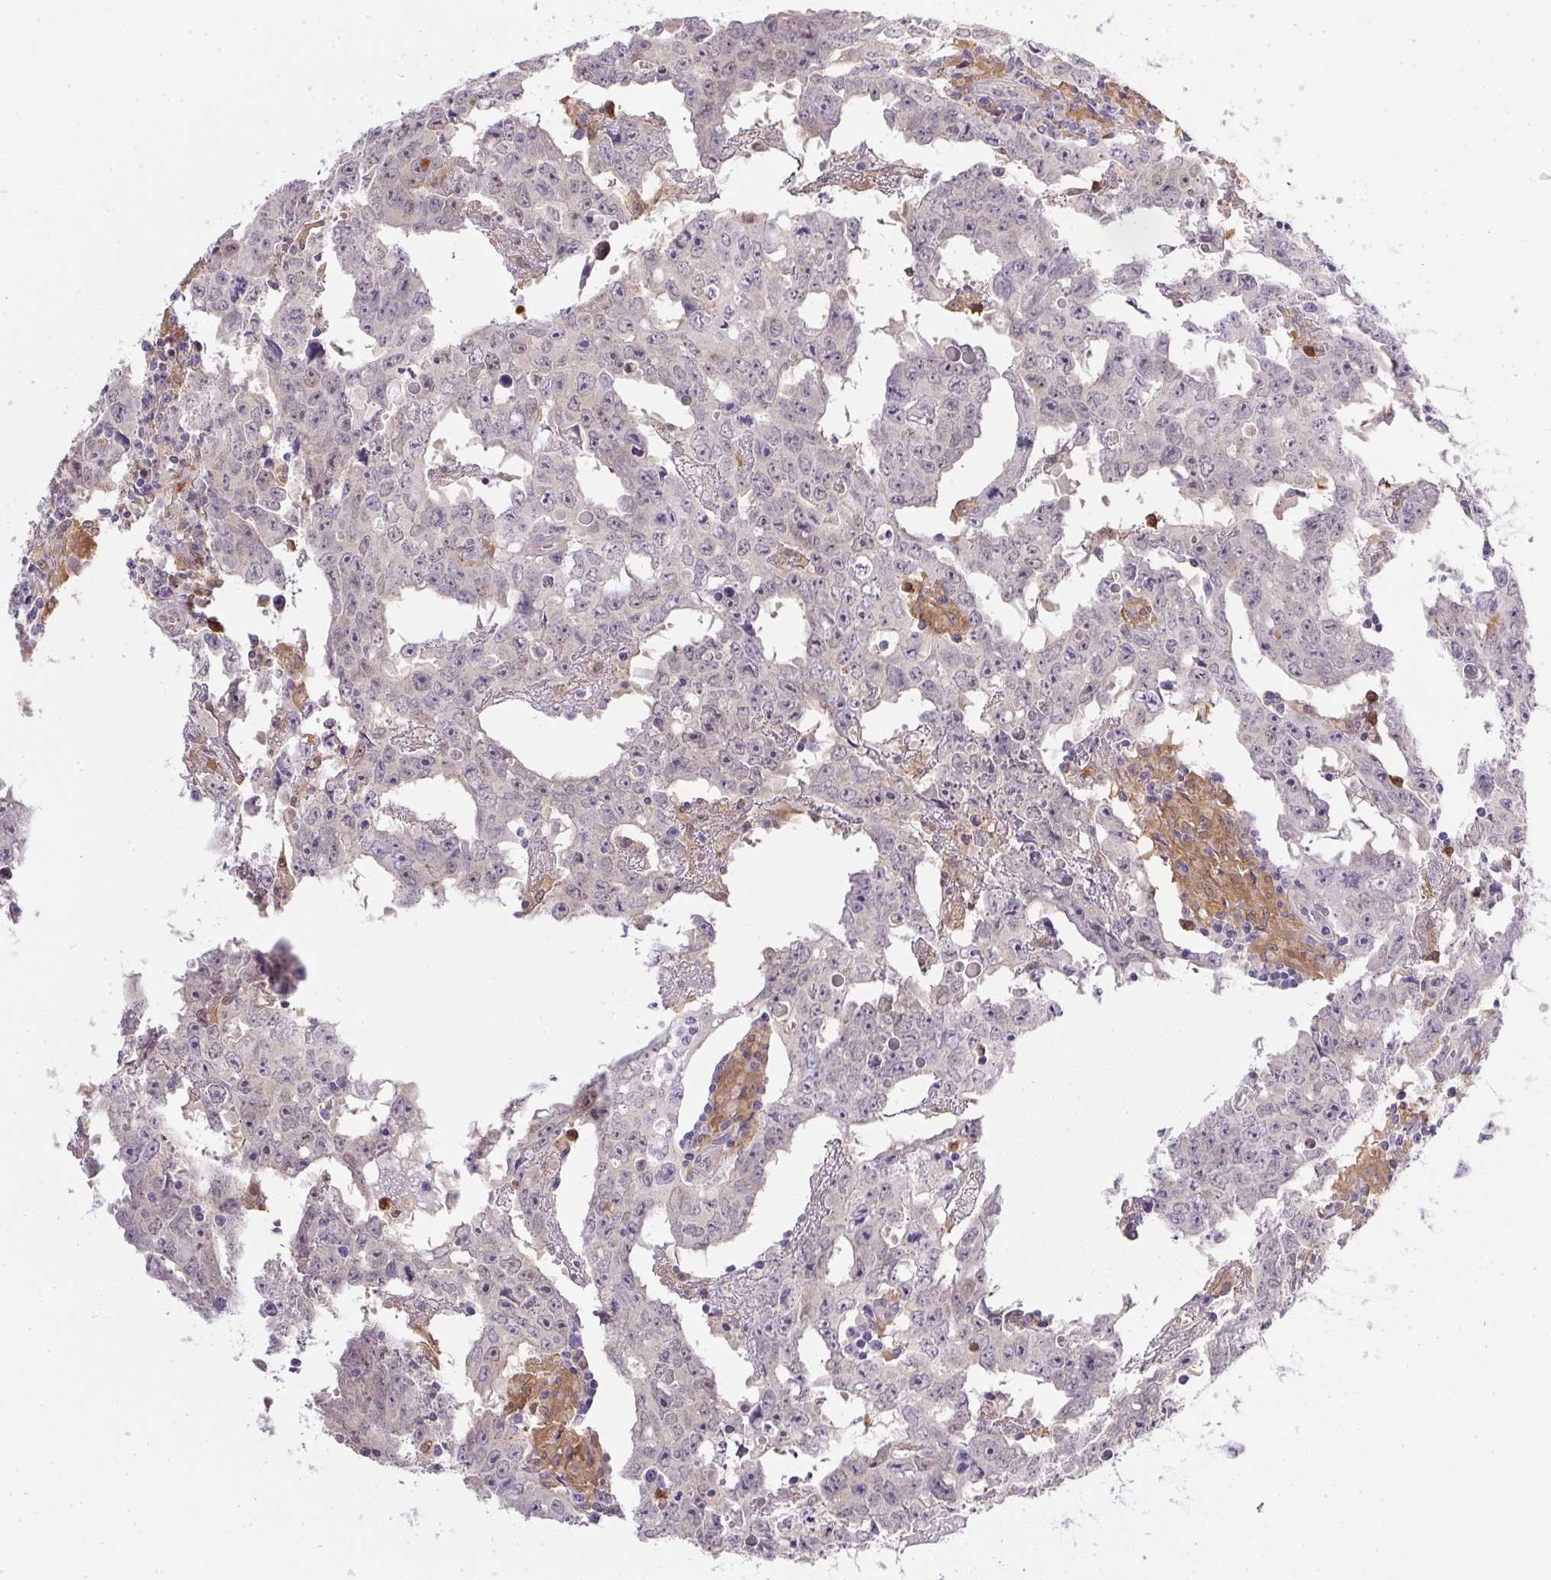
{"staining": {"intensity": "negative", "quantity": "none", "location": "none"}, "tissue": "testis cancer", "cell_type": "Tumor cells", "image_type": "cancer", "snomed": [{"axis": "morphology", "description": "Carcinoma, Embryonal, NOS"}, {"axis": "topography", "description": "Testis"}], "caption": "A histopathology image of human testis embryonal carcinoma is negative for staining in tumor cells. (Immunohistochemistry (ihc), brightfield microscopy, high magnification).", "gene": "DNAJC5G", "patient": {"sex": "male", "age": 22}}